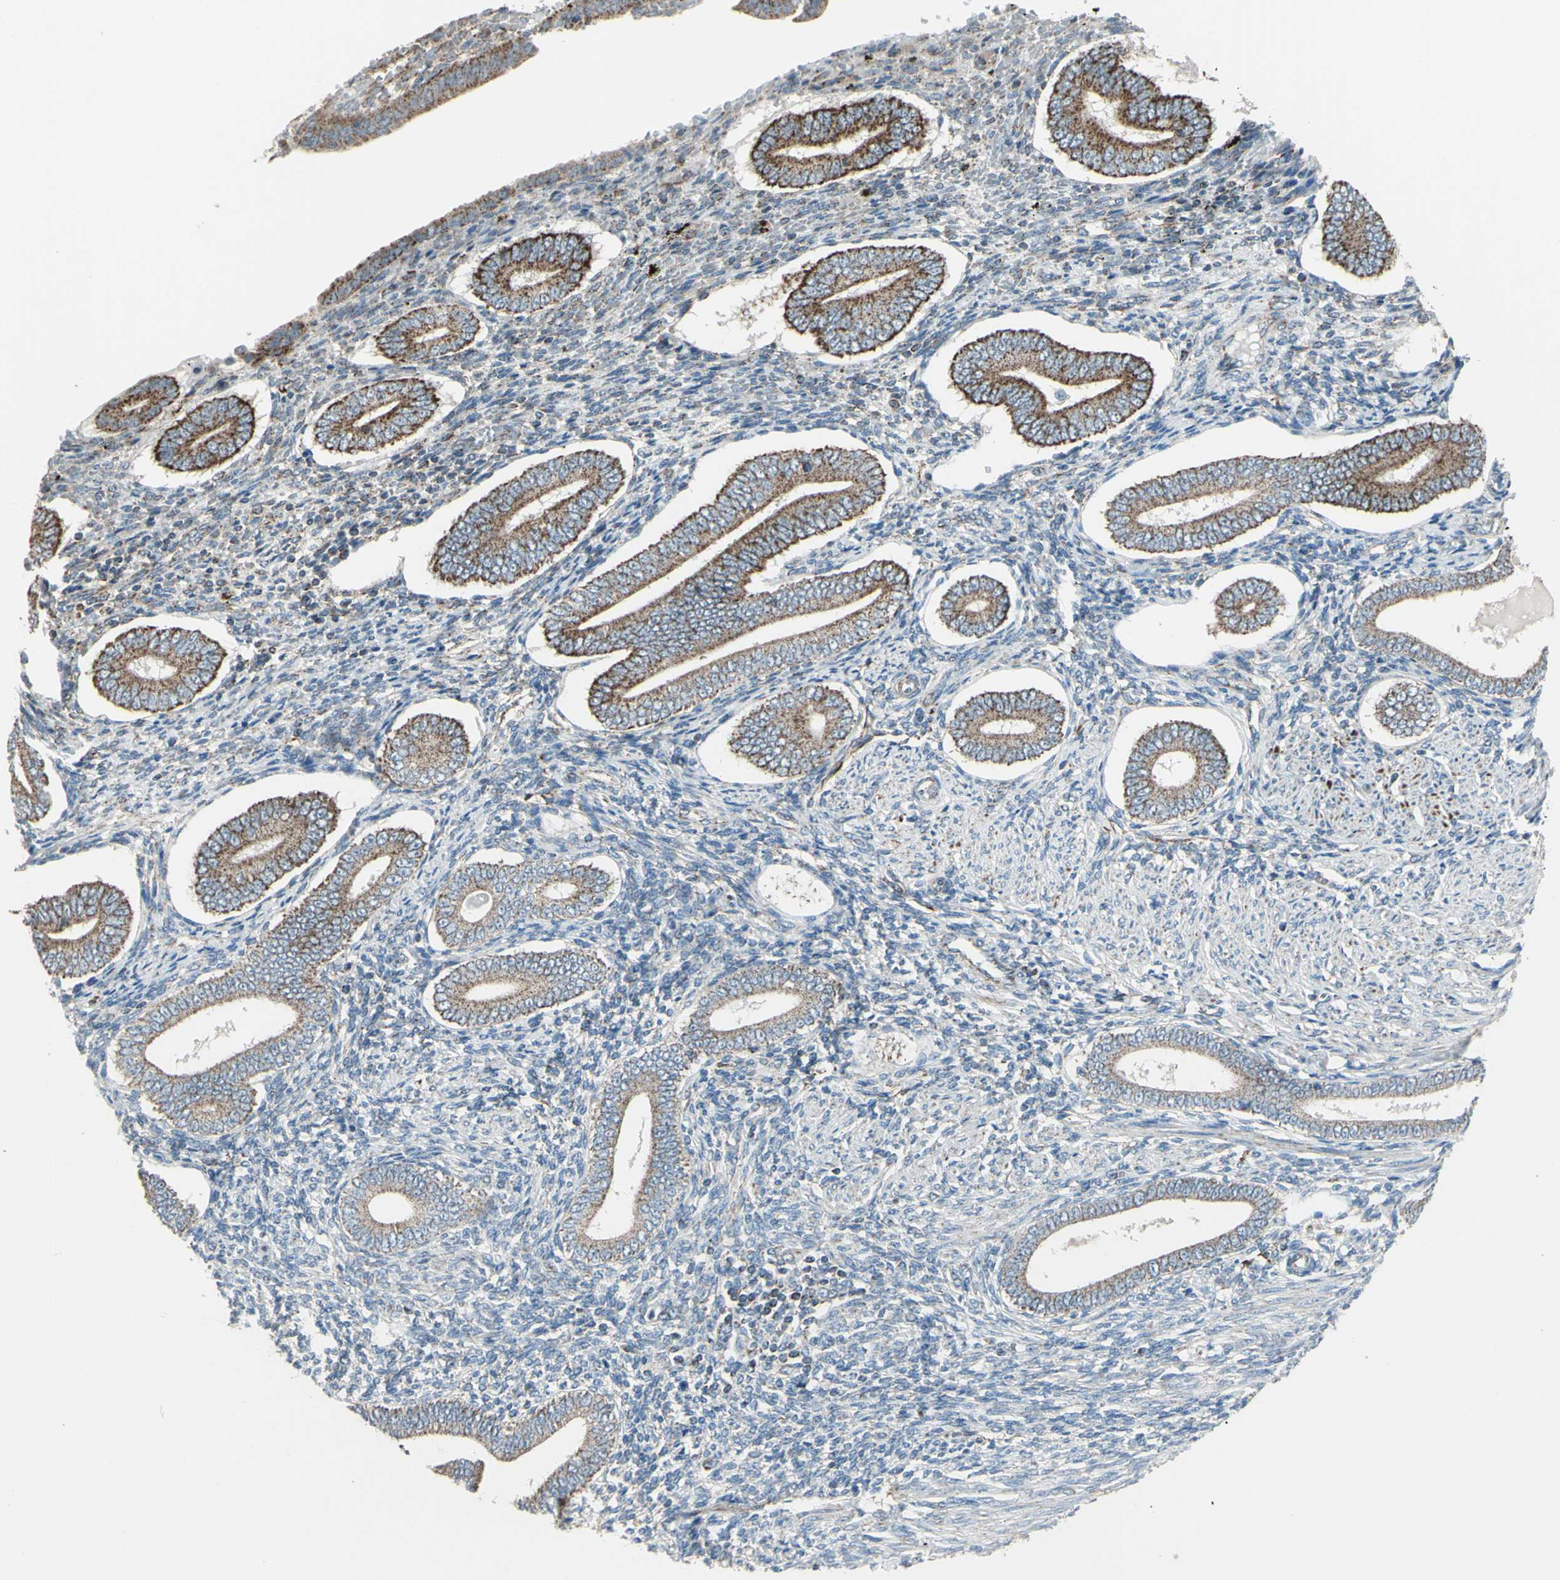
{"staining": {"intensity": "weak", "quantity": "<25%", "location": "cytoplasmic/membranous"}, "tissue": "endometrium", "cell_type": "Cells in endometrial stroma", "image_type": "normal", "snomed": [{"axis": "morphology", "description": "Normal tissue, NOS"}, {"axis": "topography", "description": "Endometrium"}], "caption": "The image exhibits no staining of cells in endometrial stroma in normal endometrium.", "gene": "FAM171B", "patient": {"sex": "female", "age": 42}}